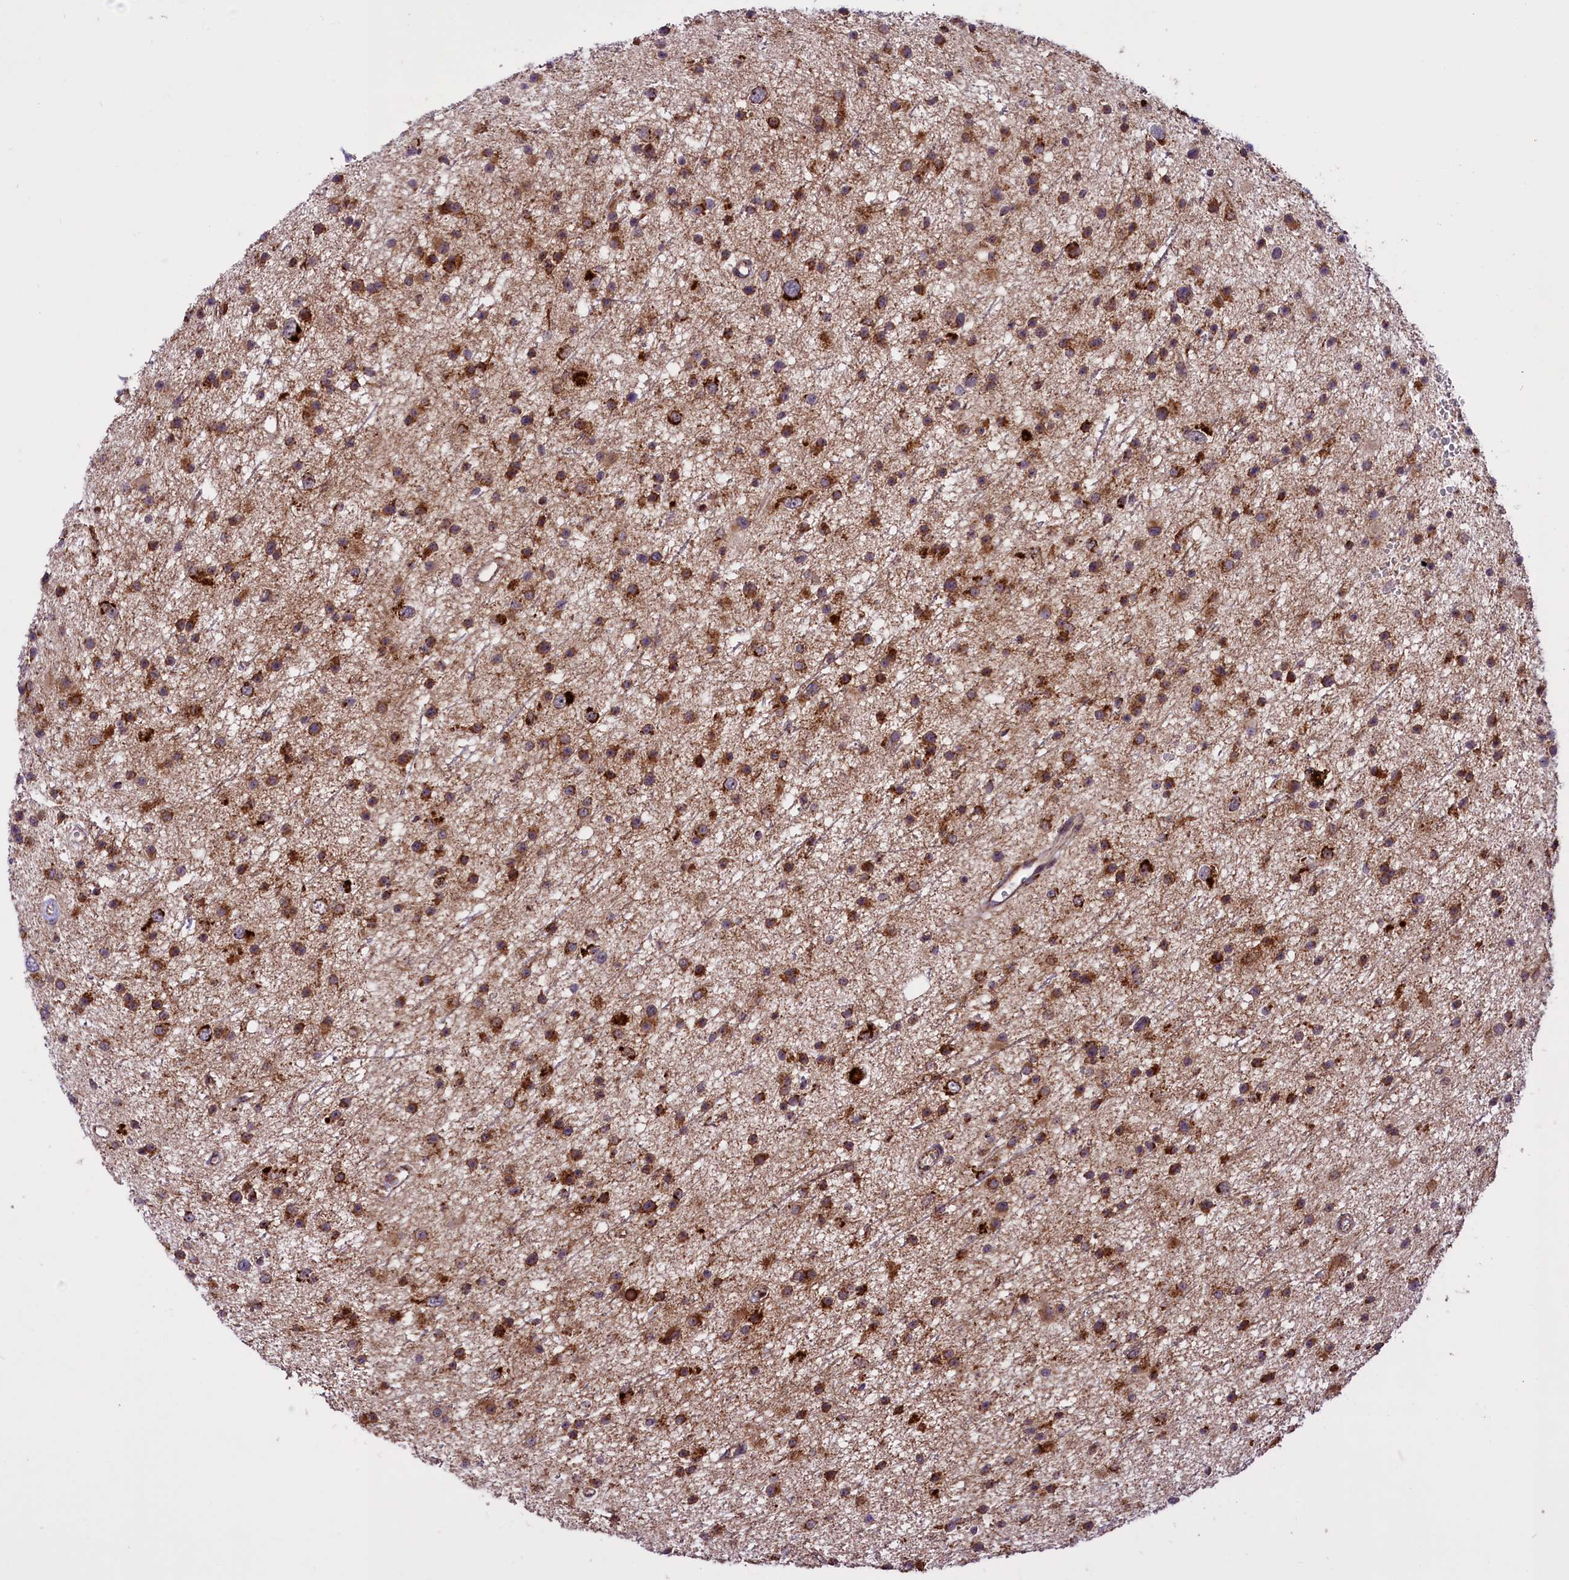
{"staining": {"intensity": "moderate", "quantity": ">75%", "location": "cytoplasmic/membranous"}, "tissue": "glioma", "cell_type": "Tumor cells", "image_type": "cancer", "snomed": [{"axis": "morphology", "description": "Glioma, malignant, Low grade"}, {"axis": "topography", "description": "Cerebral cortex"}], "caption": "Immunohistochemical staining of malignant glioma (low-grade) demonstrates medium levels of moderate cytoplasmic/membranous protein positivity in about >75% of tumor cells.", "gene": "NDUFS5", "patient": {"sex": "female", "age": 39}}